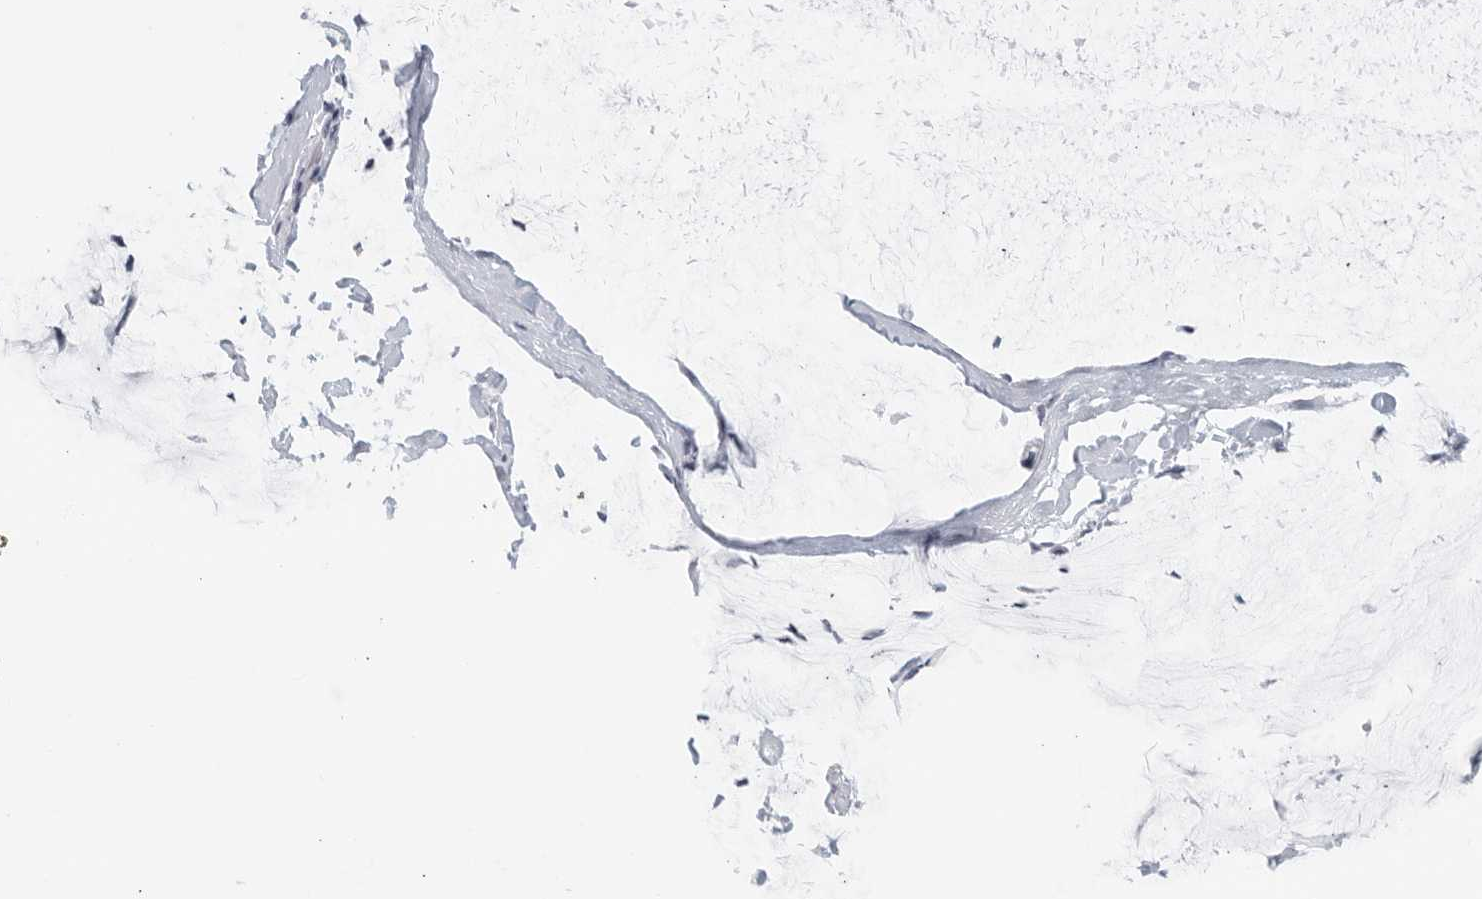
{"staining": {"intensity": "negative", "quantity": "none", "location": "none"}, "tissue": "ovarian cancer", "cell_type": "Tumor cells", "image_type": "cancer", "snomed": [{"axis": "morphology", "description": "Cystadenocarcinoma, mucinous, NOS"}, {"axis": "topography", "description": "Ovary"}], "caption": "Ovarian mucinous cystadenocarcinoma stained for a protein using IHC reveals no staining tumor cells.", "gene": "MATN1", "patient": {"sex": "female", "age": 39}}